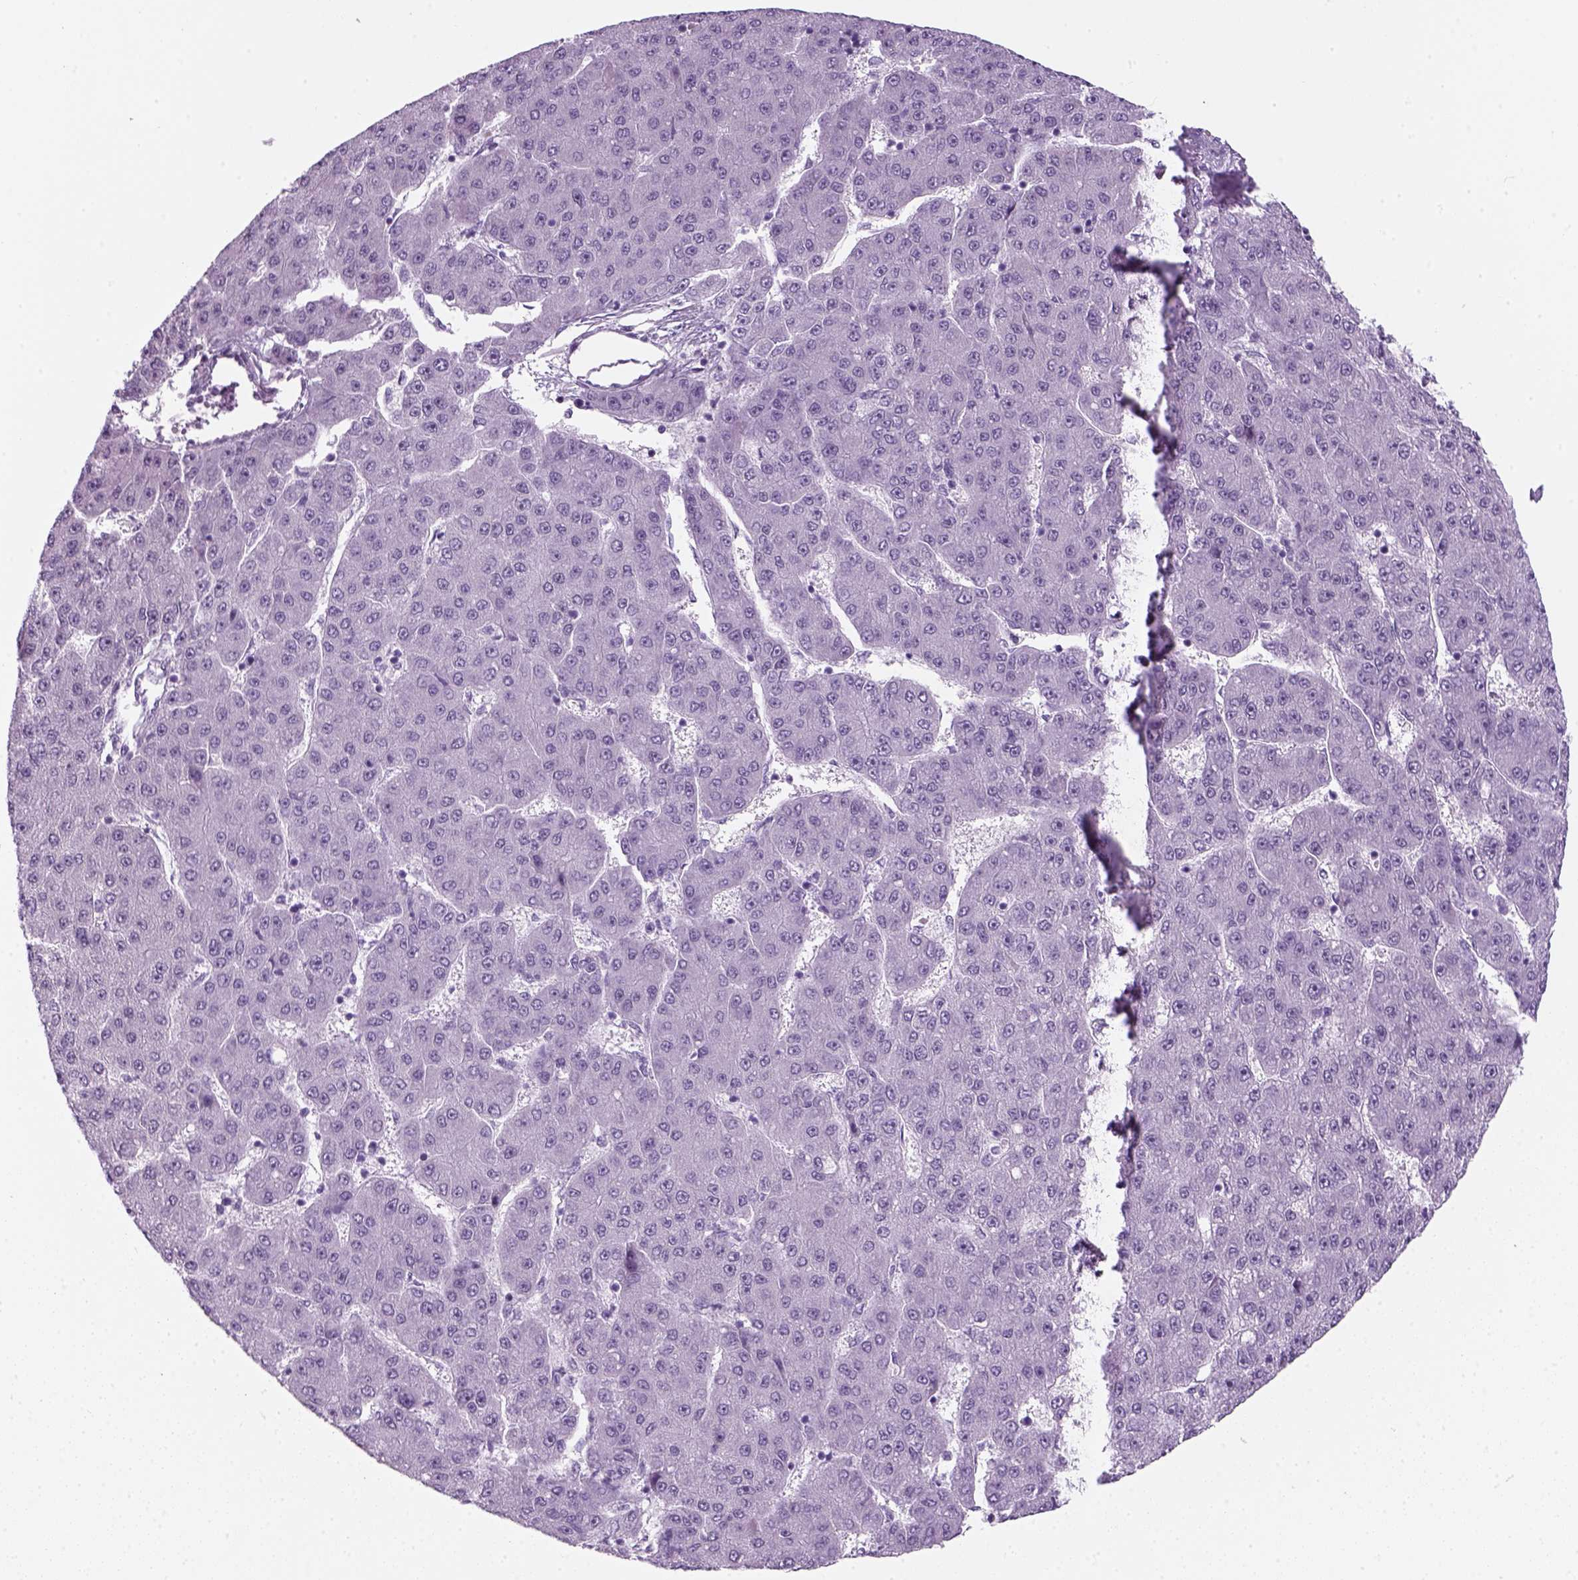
{"staining": {"intensity": "negative", "quantity": "none", "location": "none"}, "tissue": "liver cancer", "cell_type": "Tumor cells", "image_type": "cancer", "snomed": [{"axis": "morphology", "description": "Carcinoma, Hepatocellular, NOS"}, {"axis": "topography", "description": "Liver"}], "caption": "Immunohistochemical staining of liver cancer (hepatocellular carcinoma) exhibits no significant expression in tumor cells.", "gene": "ZNF865", "patient": {"sex": "male", "age": 67}}